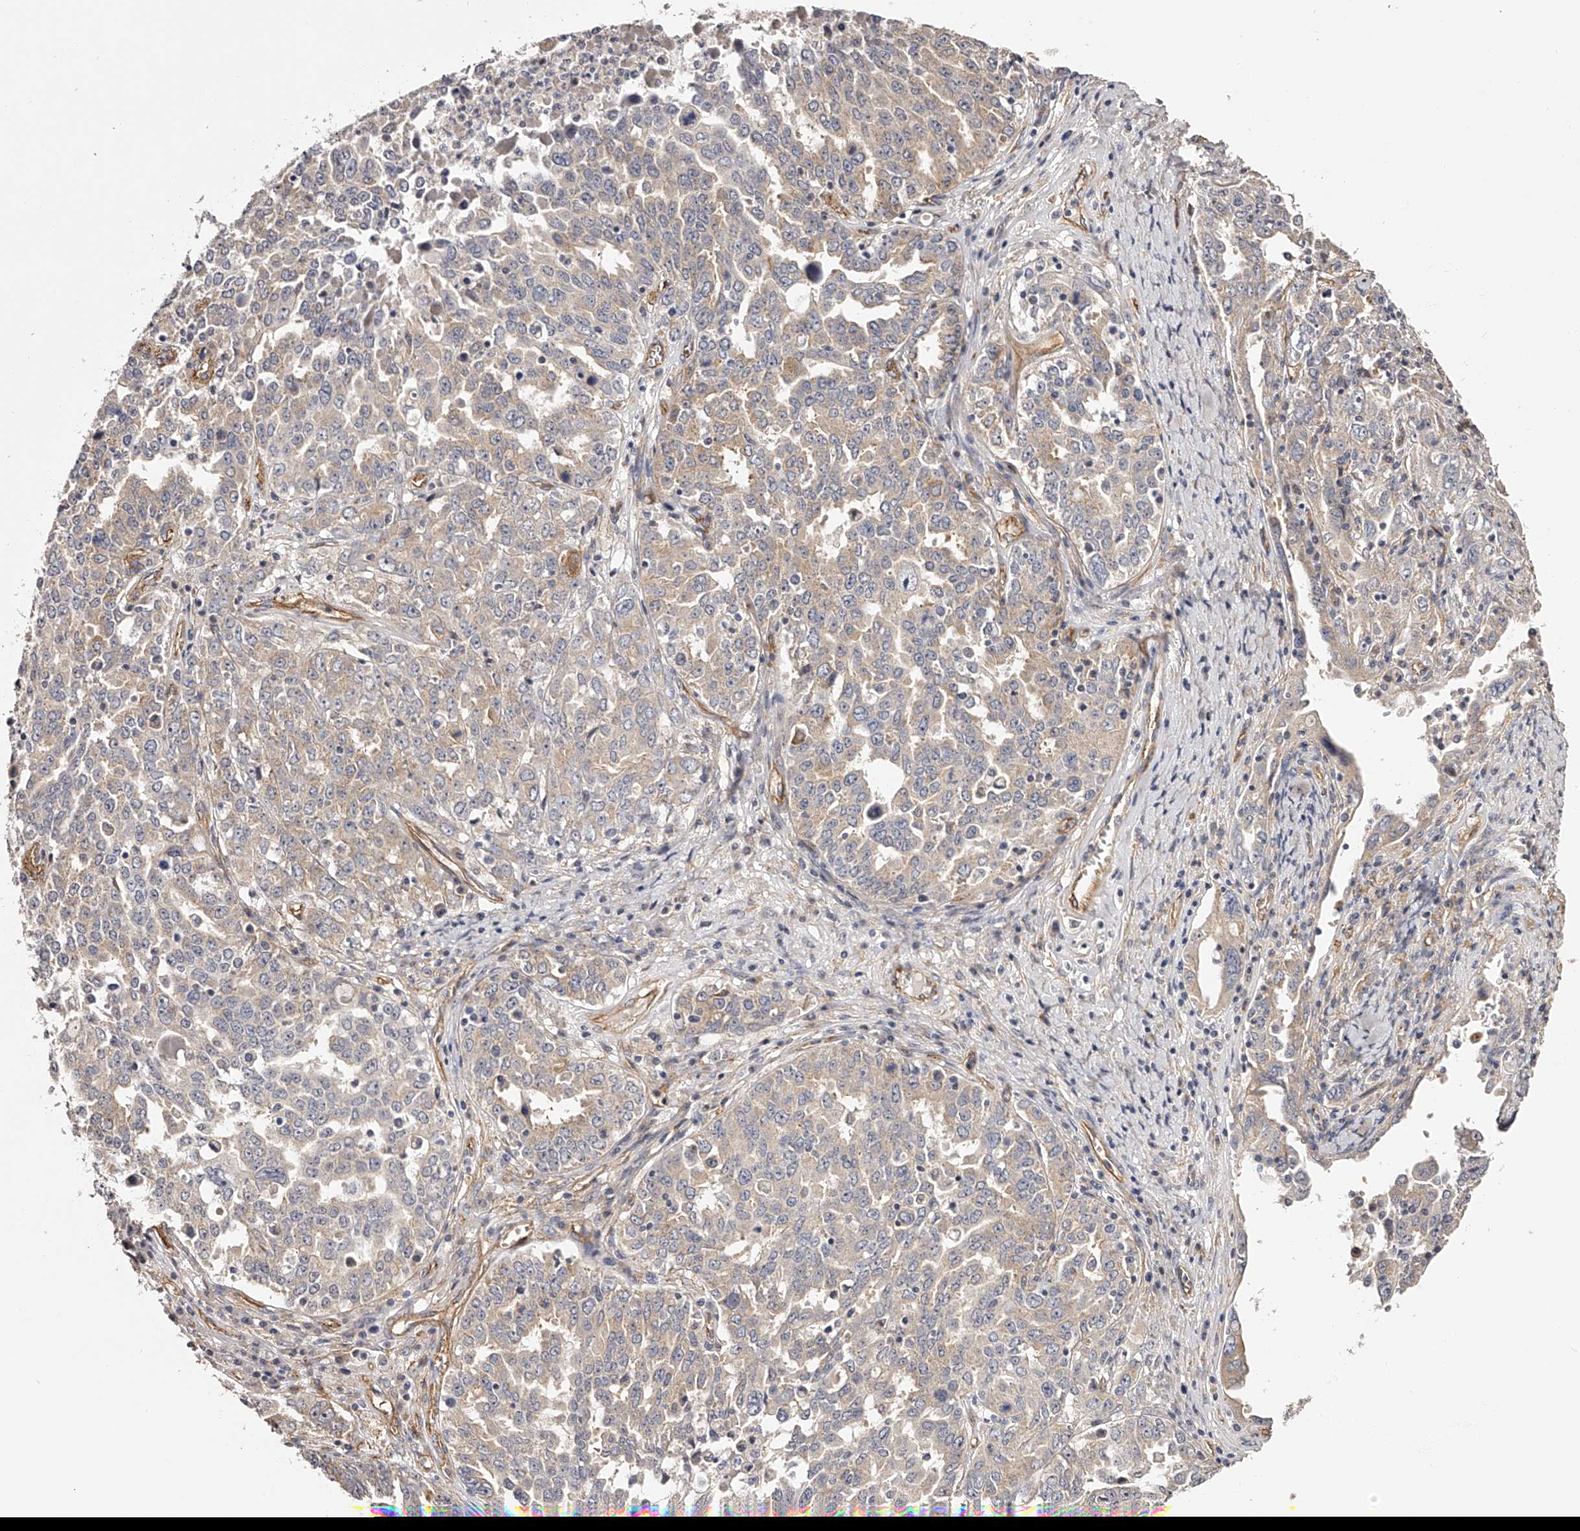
{"staining": {"intensity": "weak", "quantity": ">75%", "location": "cytoplasmic/membranous"}, "tissue": "ovarian cancer", "cell_type": "Tumor cells", "image_type": "cancer", "snomed": [{"axis": "morphology", "description": "Carcinoma, endometroid"}, {"axis": "topography", "description": "Ovary"}], "caption": "IHC of ovarian endometroid carcinoma exhibits low levels of weak cytoplasmic/membranous expression in about >75% of tumor cells.", "gene": "LTV1", "patient": {"sex": "female", "age": 62}}